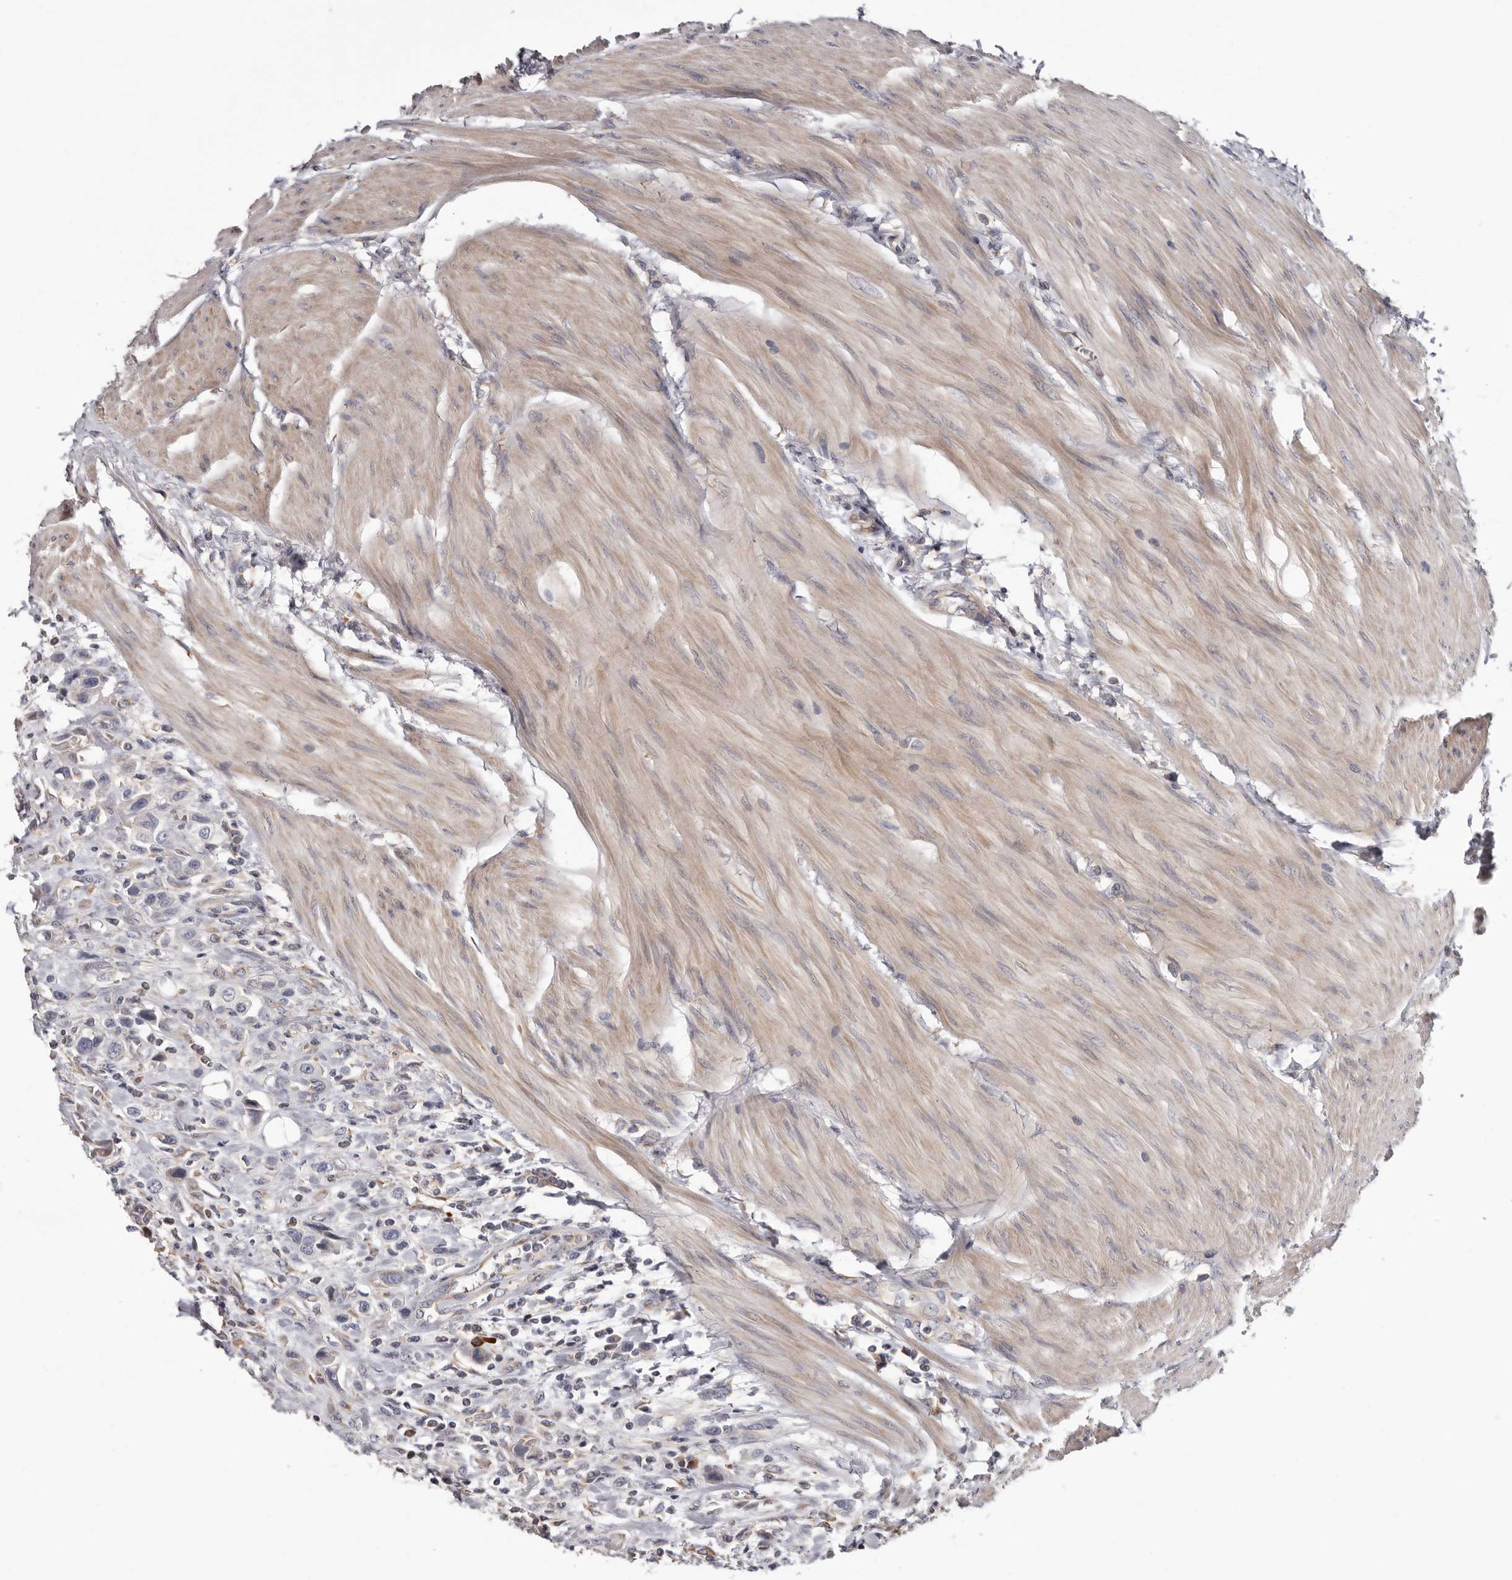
{"staining": {"intensity": "negative", "quantity": "none", "location": "none"}, "tissue": "urothelial cancer", "cell_type": "Tumor cells", "image_type": "cancer", "snomed": [{"axis": "morphology", "description": "Urothelial carcinoma, High grade"}, {"axis": "topography", "description": "Urinary bladder"}], "caption": "The histopathology image demonstrates no staining of tumor cells in urothelial cancer.", "gene": "ASIC5", "patient": {"sex": "male", "age": 50}}